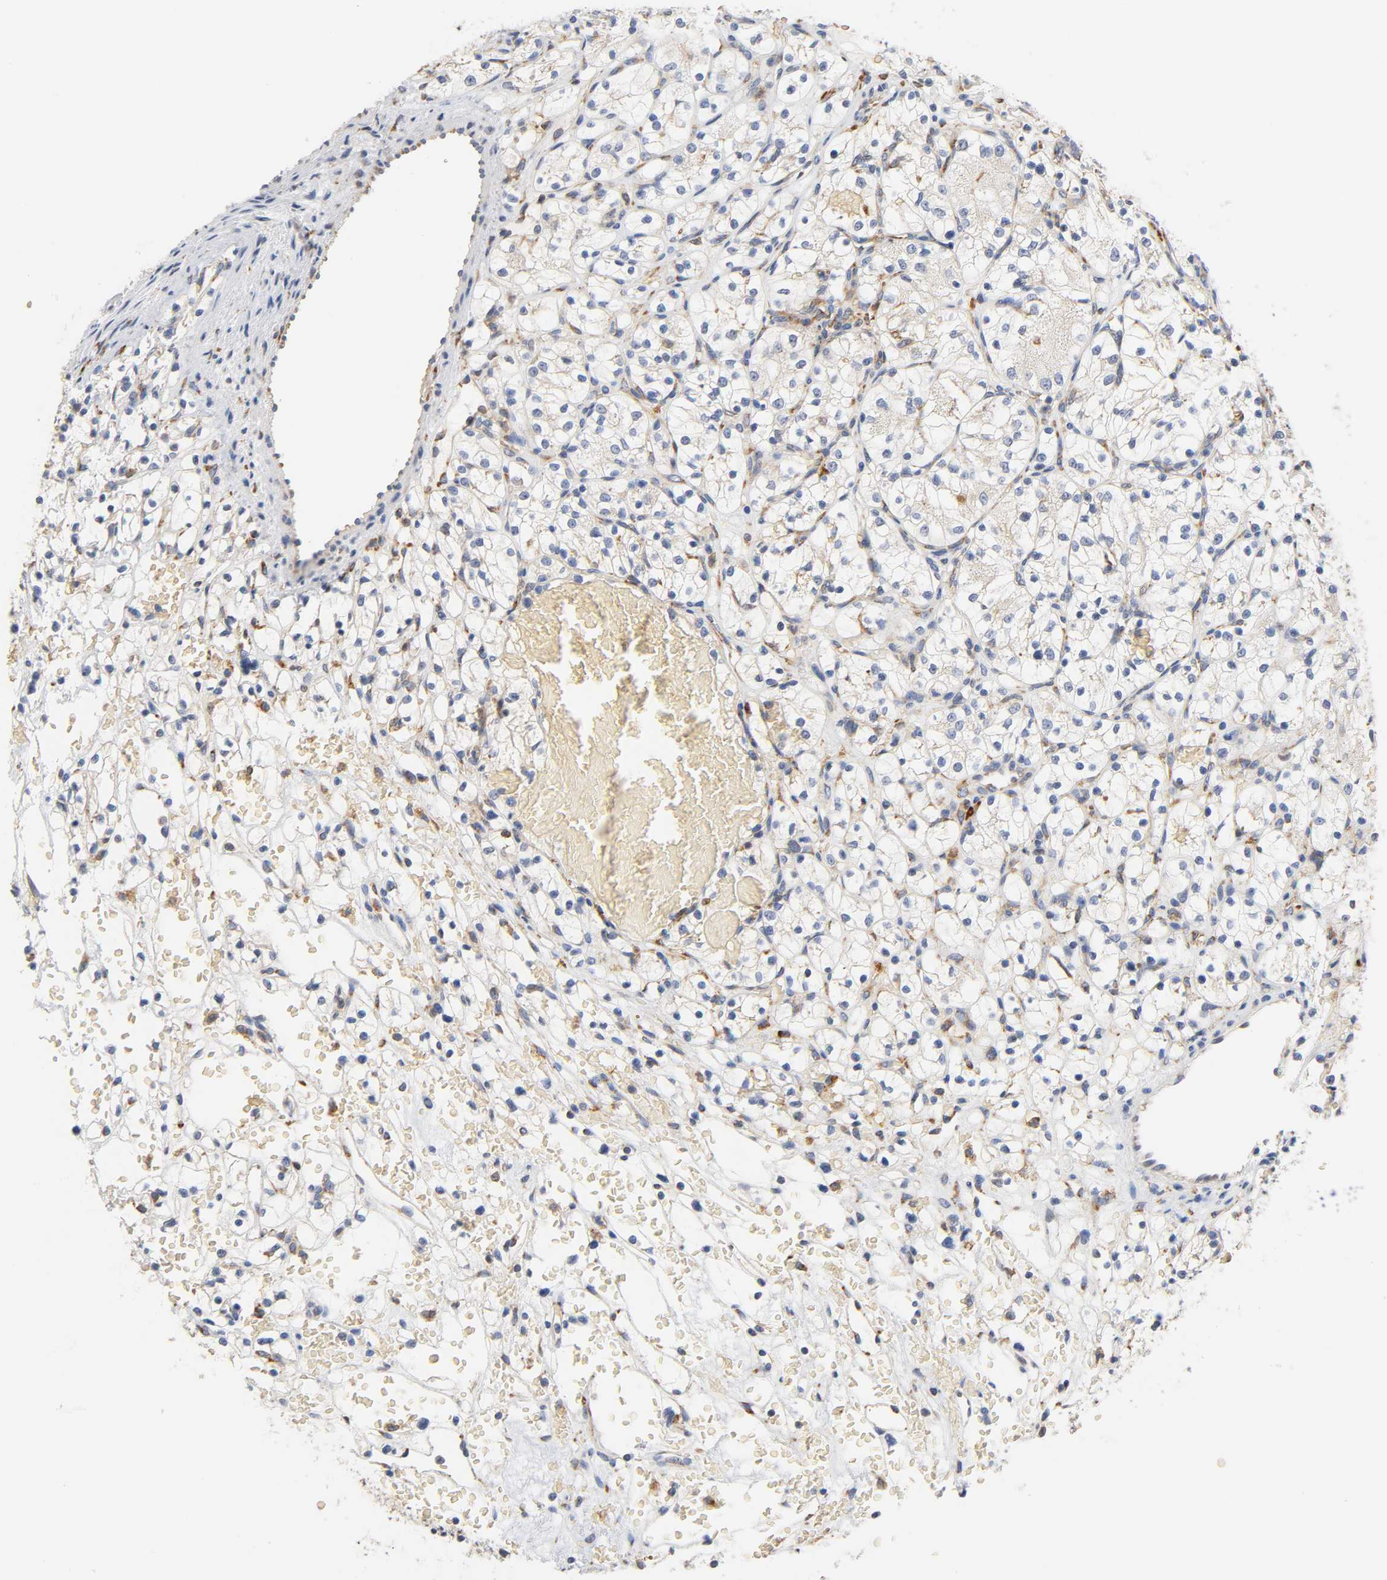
{"staining": {"intensity": "weak", "quantity": "25%-75%", "location": "cytoplasmic/membranous"}, "tissue": "renal cancer", "cell_type": "Tumor cells", "image_type": "cancer", "snomed": [{"axis": "morphology", "description": "Adenocarcinoma, NOS"}, {"axis": "topography", "description": "Kidney"}], "caption": "A brown stain shows weak cytoplasmic/membranous positivity of a protein in renal cancer (adenocarcinoma) tumor cells.", "gene": "UCKL1", "patient": {"sex": "female", "age": 60}}